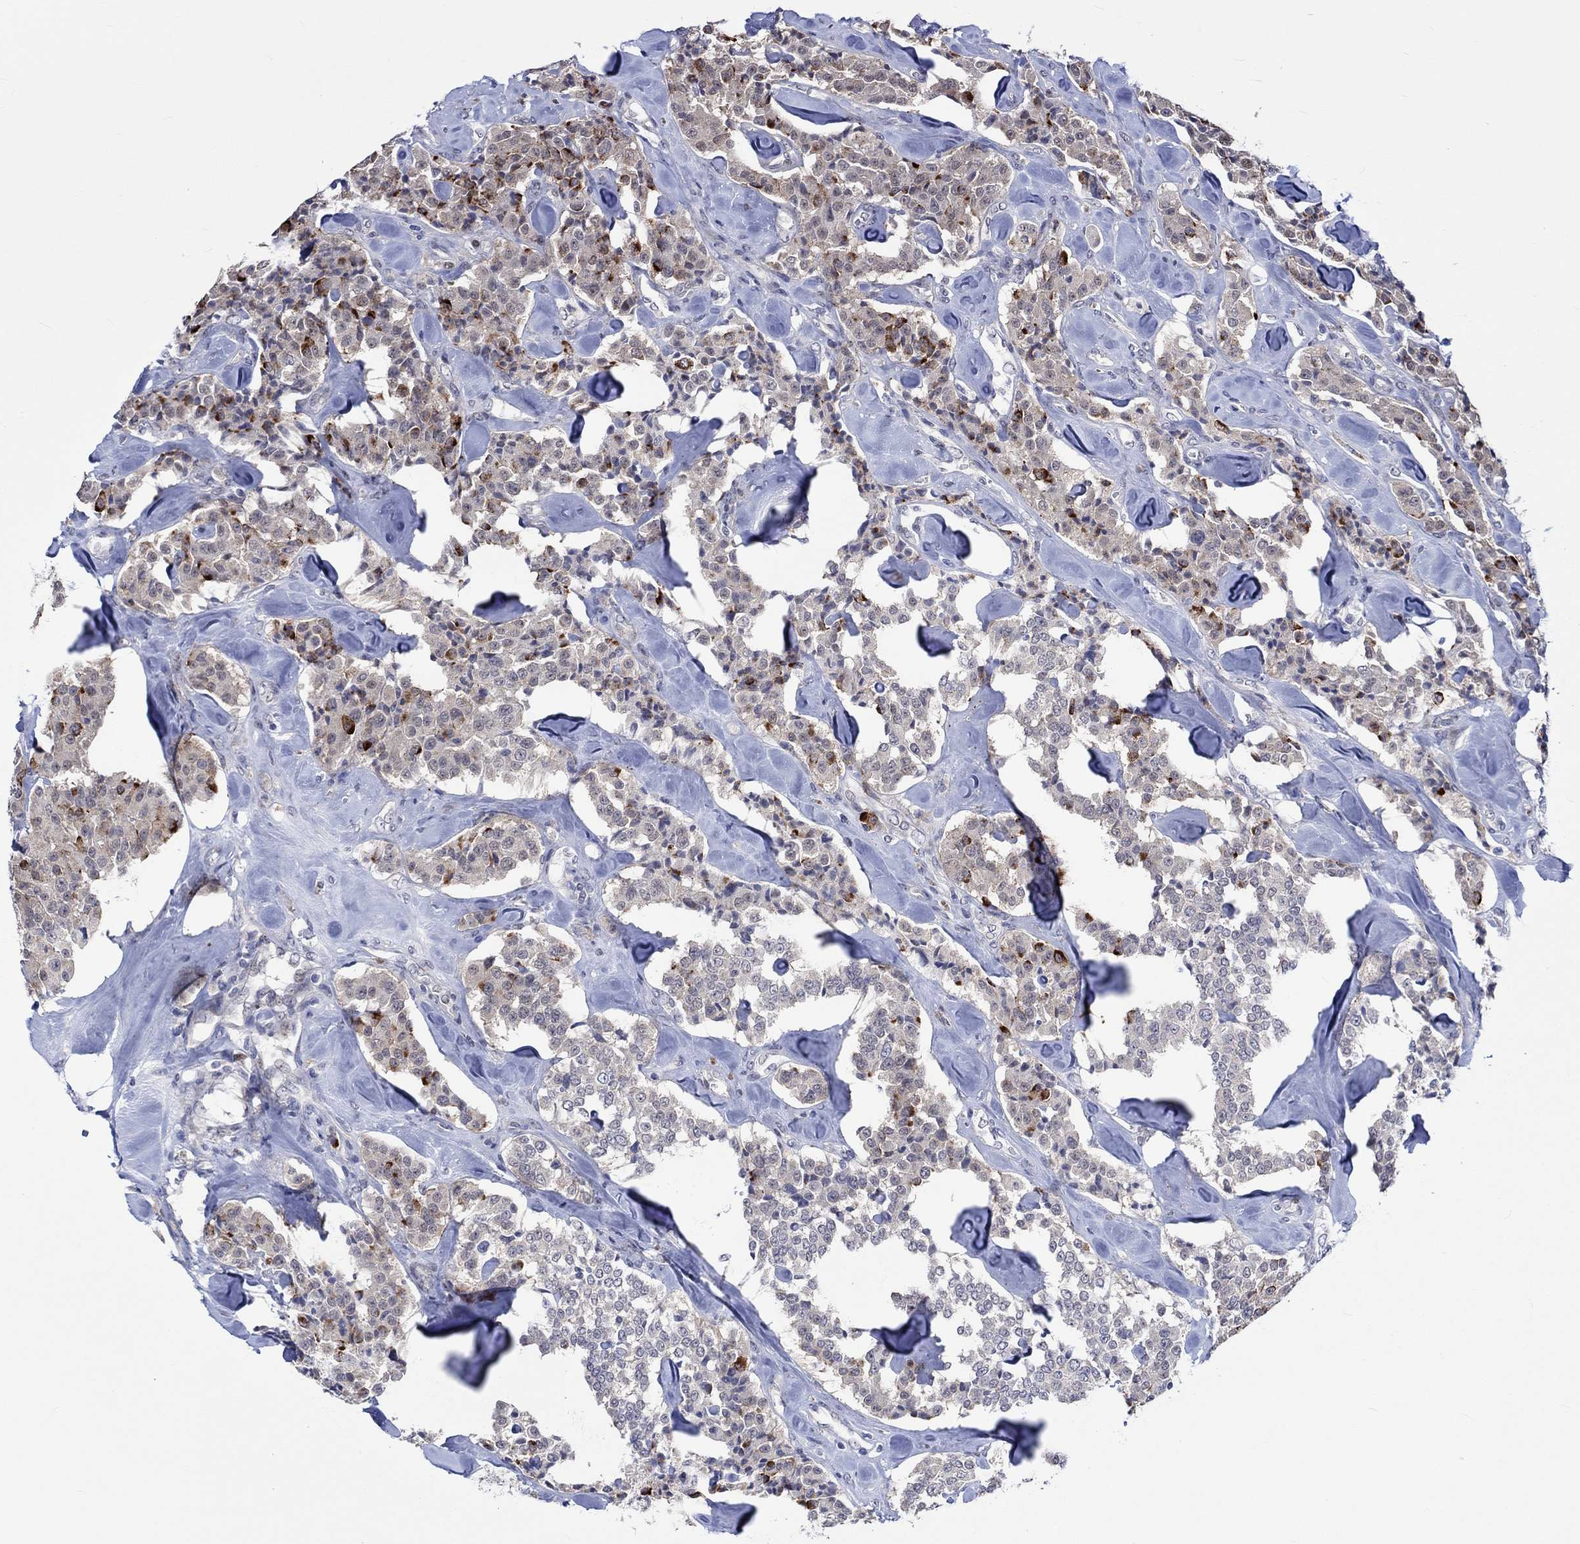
{"staining": {"intensity": "strong", "quantity": "<25%", "location": "nuclear"}, "tissue": "carcinoid", "cell_type": "Tumor cells", "image_type": "cancer", "snomed": [{"axis": "morphology", "description": "Carcinoid, malignant, NOS"}, {"axis": "topography", "description": "Pancreas"}], "caption": "Tumor cells demonstrate medium levels of strong nuclear staining in approximately <25% of cells in malignant carcinoid.", "gene": "E2F8", "patient": {"sex": "male", "age": 41}}